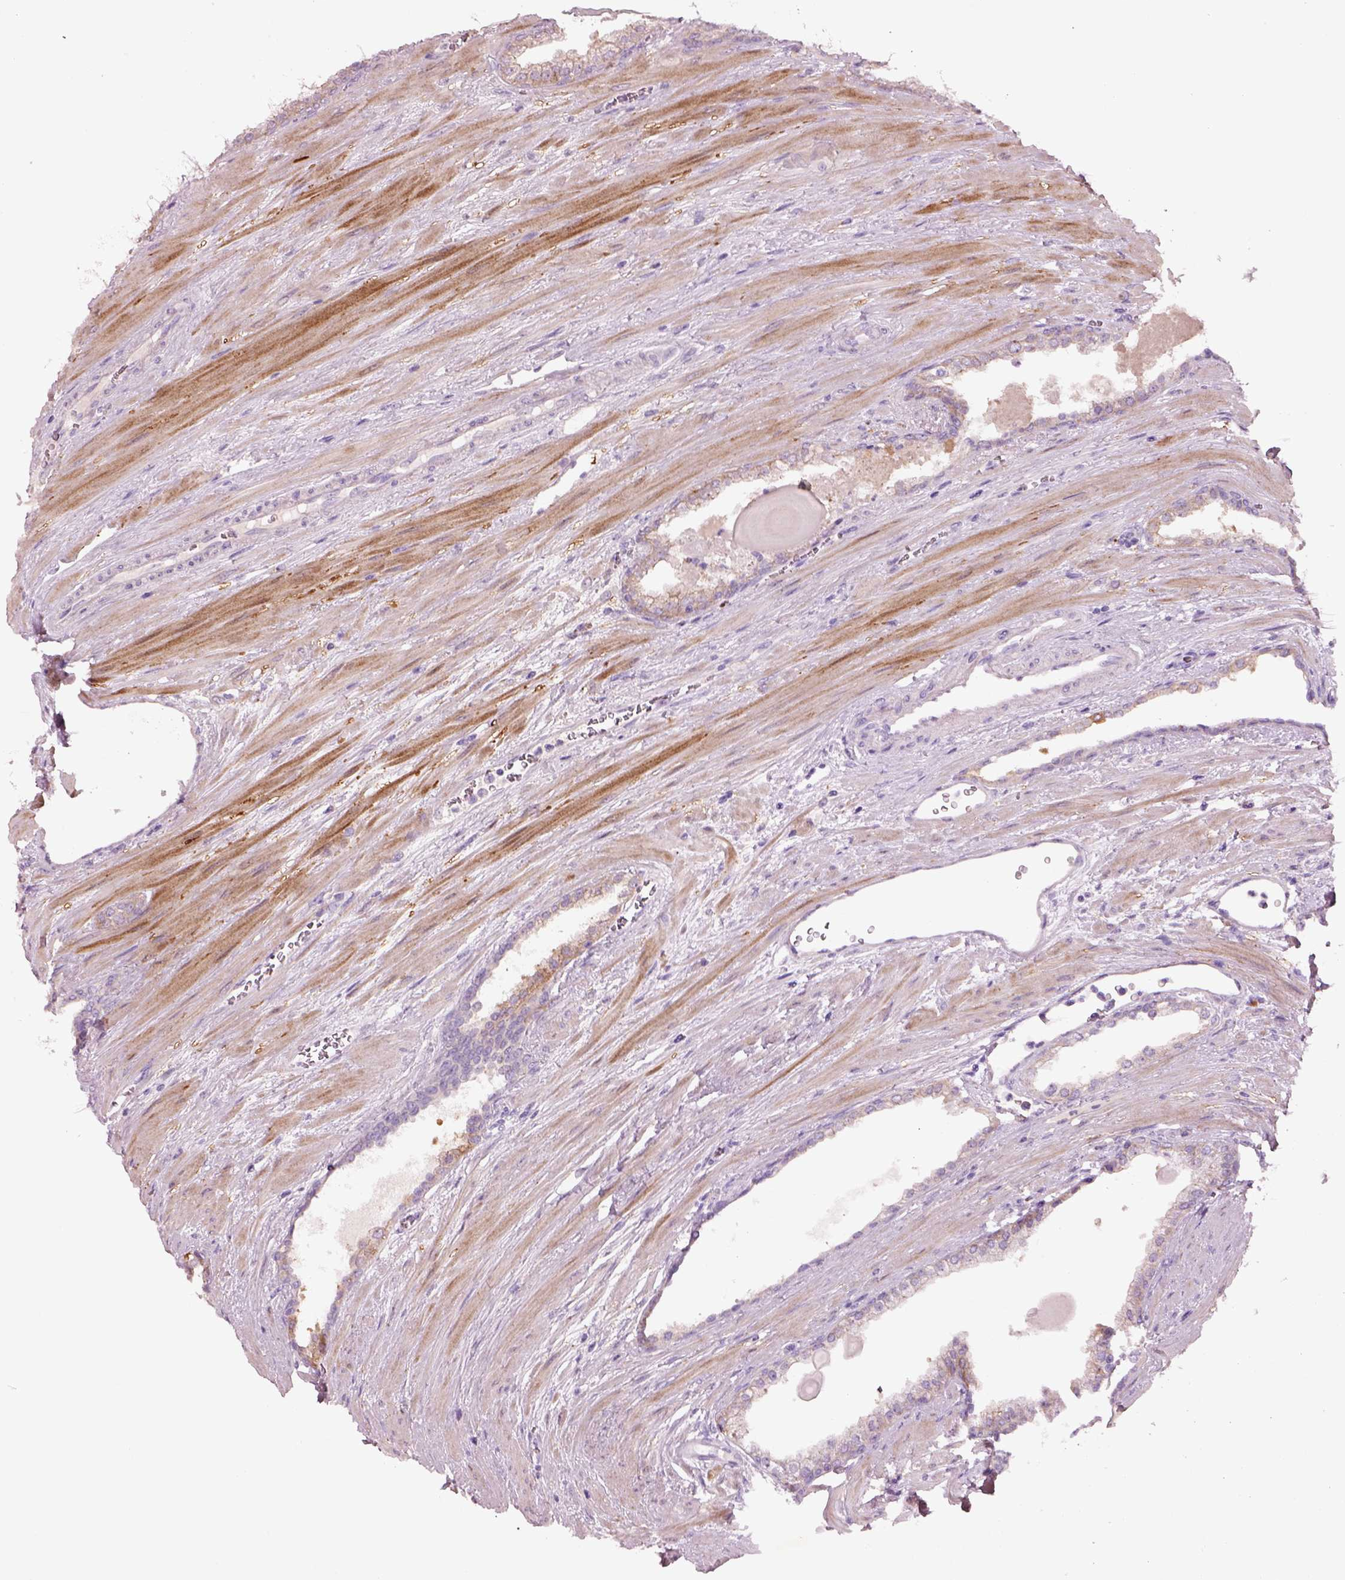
{"staining": {"intensity": "weak", "quantity": "<25%", "location": "cytoplasmic/membranous"}, "tissue": "prostate cancer", "cell_type": "Tumor cells", "image_type": "cancer", "snomed": [{"axis": "morphology", "description": "Adenocarcinoma, NOS"}, {"axis": "topography", "description": "Prostate"}], "caption": "IHC of prostate adenocarcinoma displays no expression in tumor cells.", "gene": "PLPP7", "patient": {"sex": "male", "age": 67}}